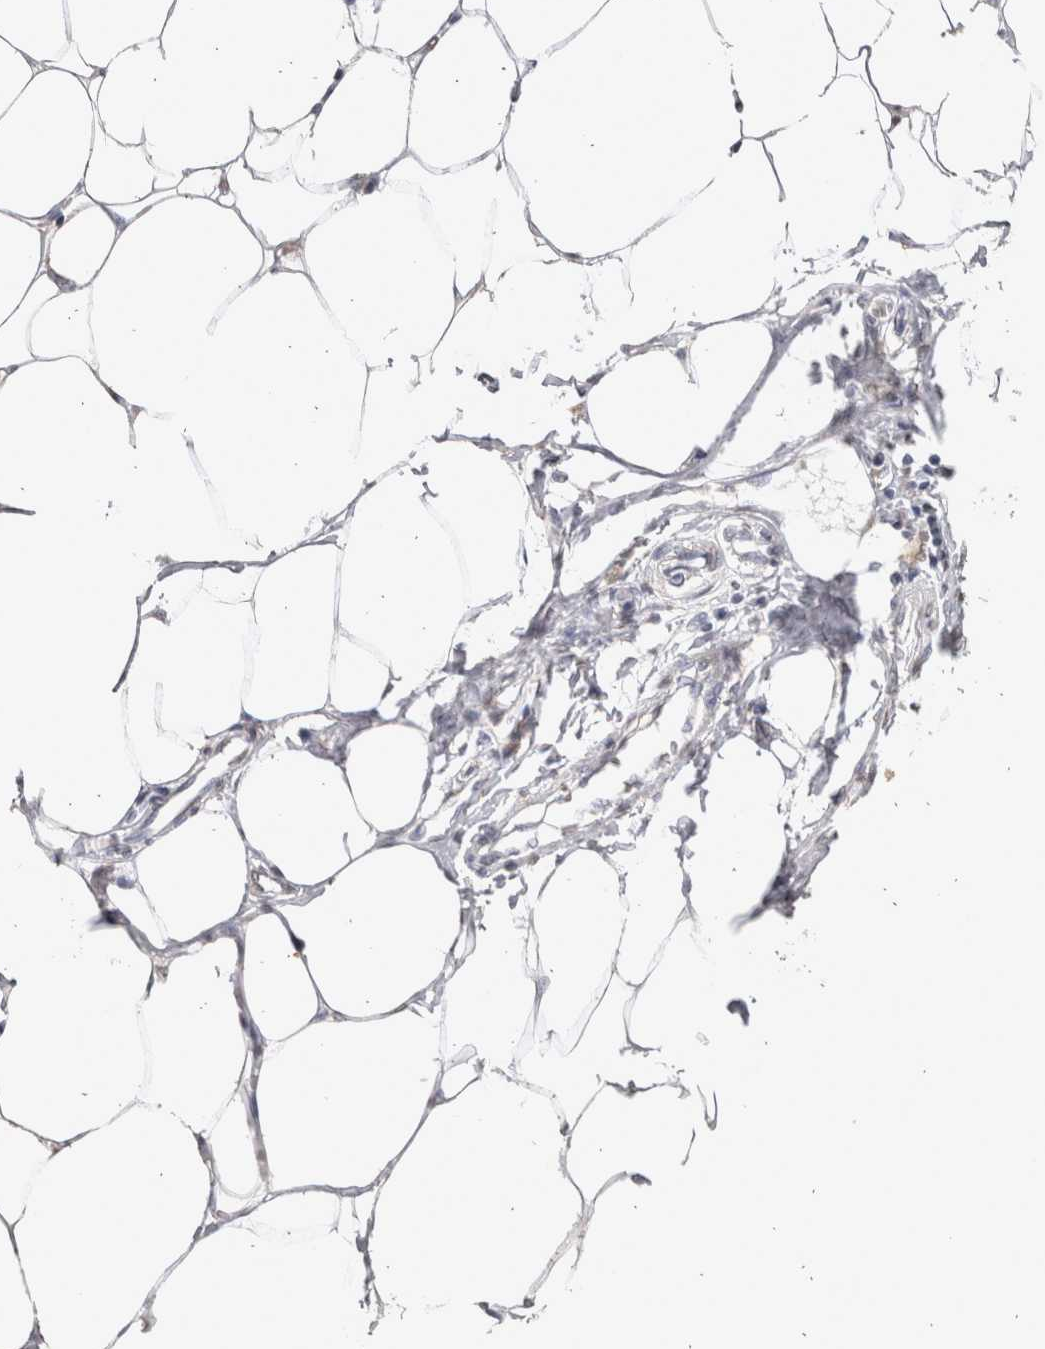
{"staining": {"intensity": "weak", "quantity": "<25%", "location": "nuclear"}, "tissue": "adipose tissue", "cell_type": "Adipocytes", "image_type": "normal", "snomed": [{"axis": "morphology", "description": "Normal tissue, NOS"}, {"axis": "morphology", "description": "Adenocarcinoma, NOS"}, {"axis": "topography", "description": "Colon"}, {"axis": "topography", "description": "Peripheral nerve tissue"}], "caption": "IHC photomicrograph of unremarkable adipose tissue stained for a protein (brown), which demonstrates no staining in adipocytes. (DAB (3,3'-diaminobenzidine) immunohistochemistry (IHC), high magnification).", "gene": "LGALS2", "patient": {"sex": "male", "age": 14}}